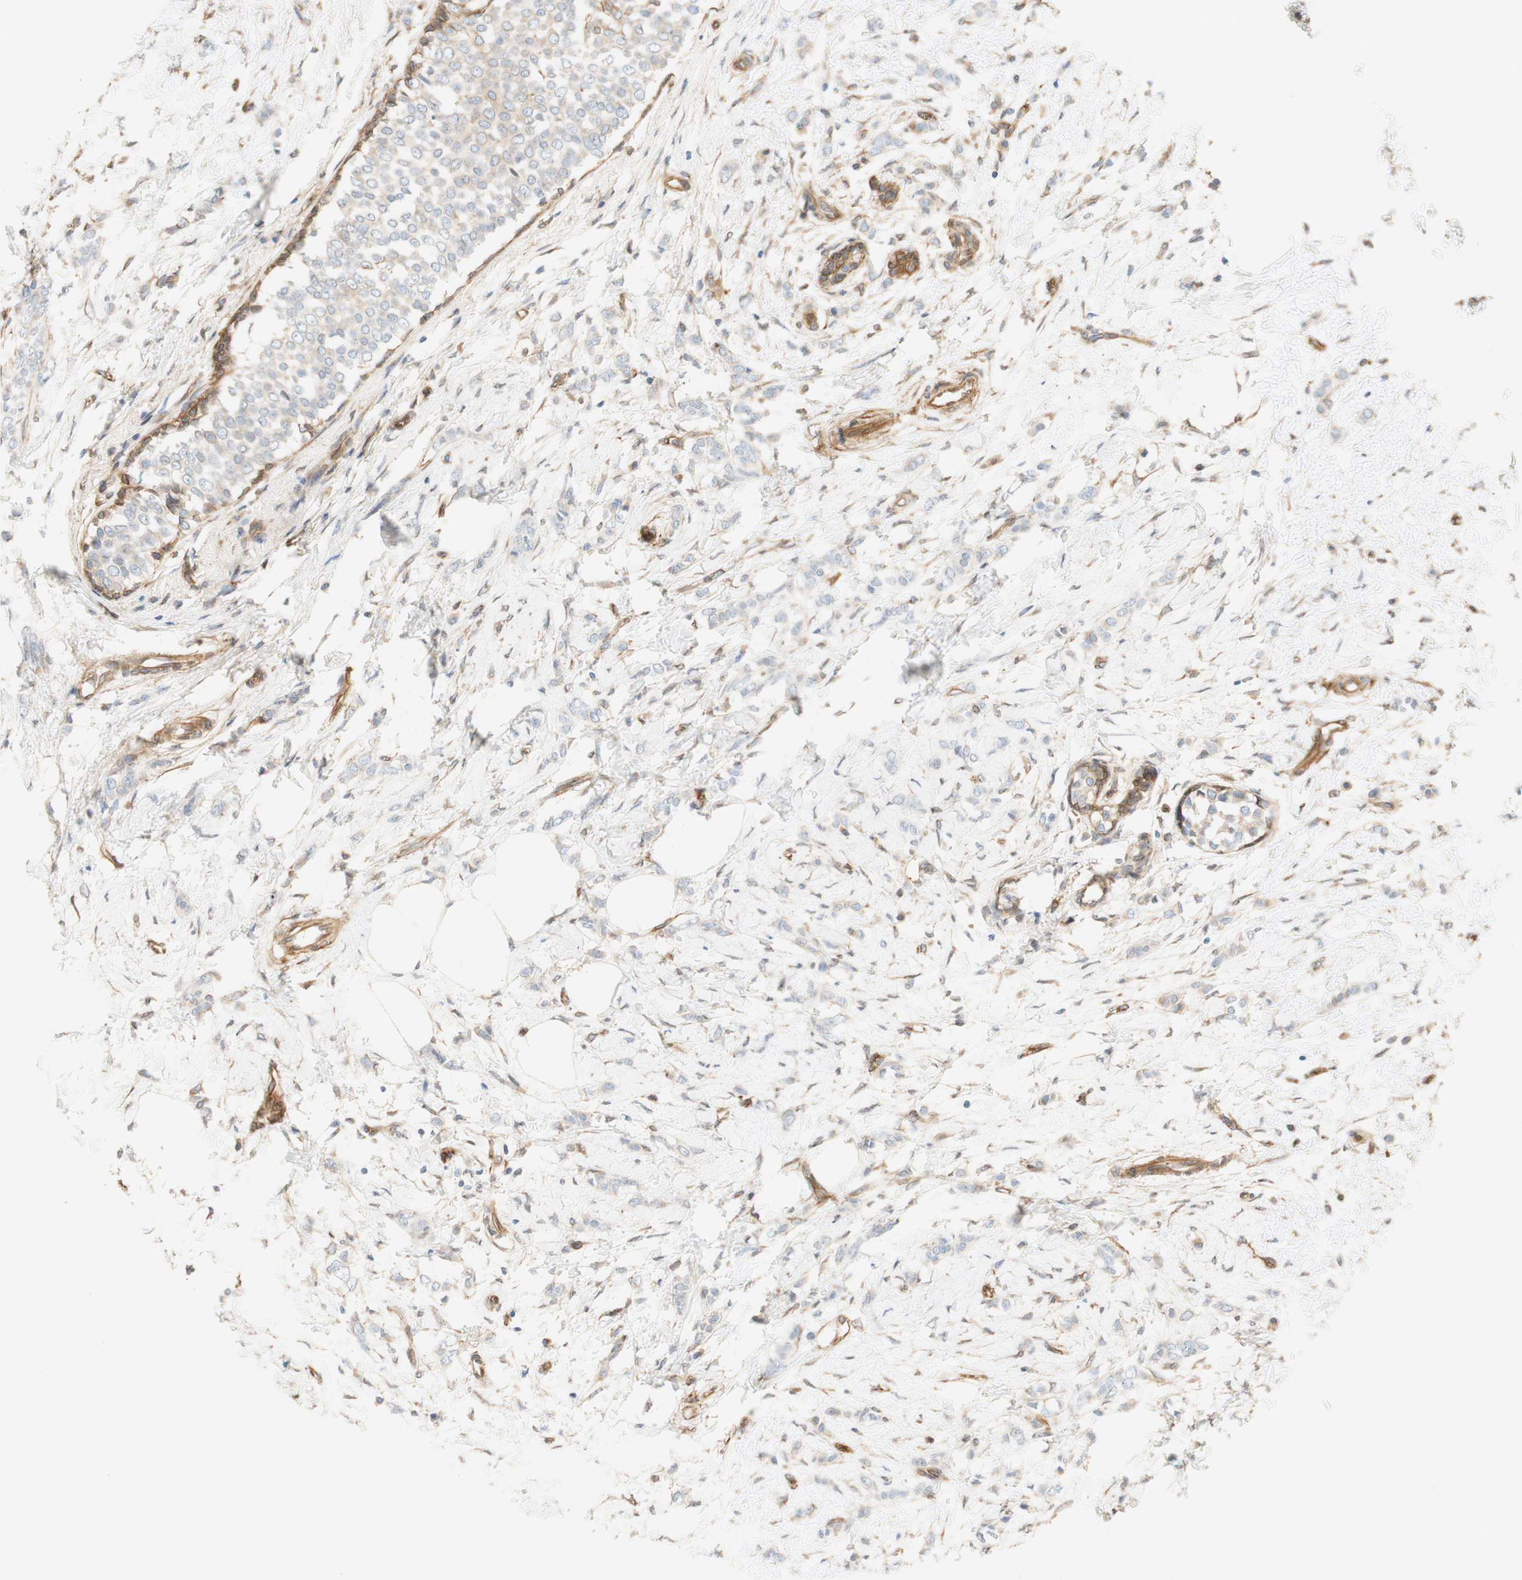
{"staining": {"intensity": "weak", "quantity": "<25%", "location": "cytoplasmic/membranous"}, "tissue": "breast cancer", "cell_type": "Tumor cells", "image_type": "cancer", "snomed": [{"axis": "morphology", "description": "Lobular carcinoma, in situ"}, {"axis": "morphology", "description": "Lobular carcinoma"}, {"axis": "topography", "description": "Breast"}], "caption": "High magnification brightfield microscopy of breast lobular carcinoma in situ stained with DAB (3,3'-diaminobenzidine) (brown) and counterstained with hematoxylin (blue): tumor cells show no significant positivity.", "gene": "ENDOD1", "patient": {"sex": "female", "age": 41}}